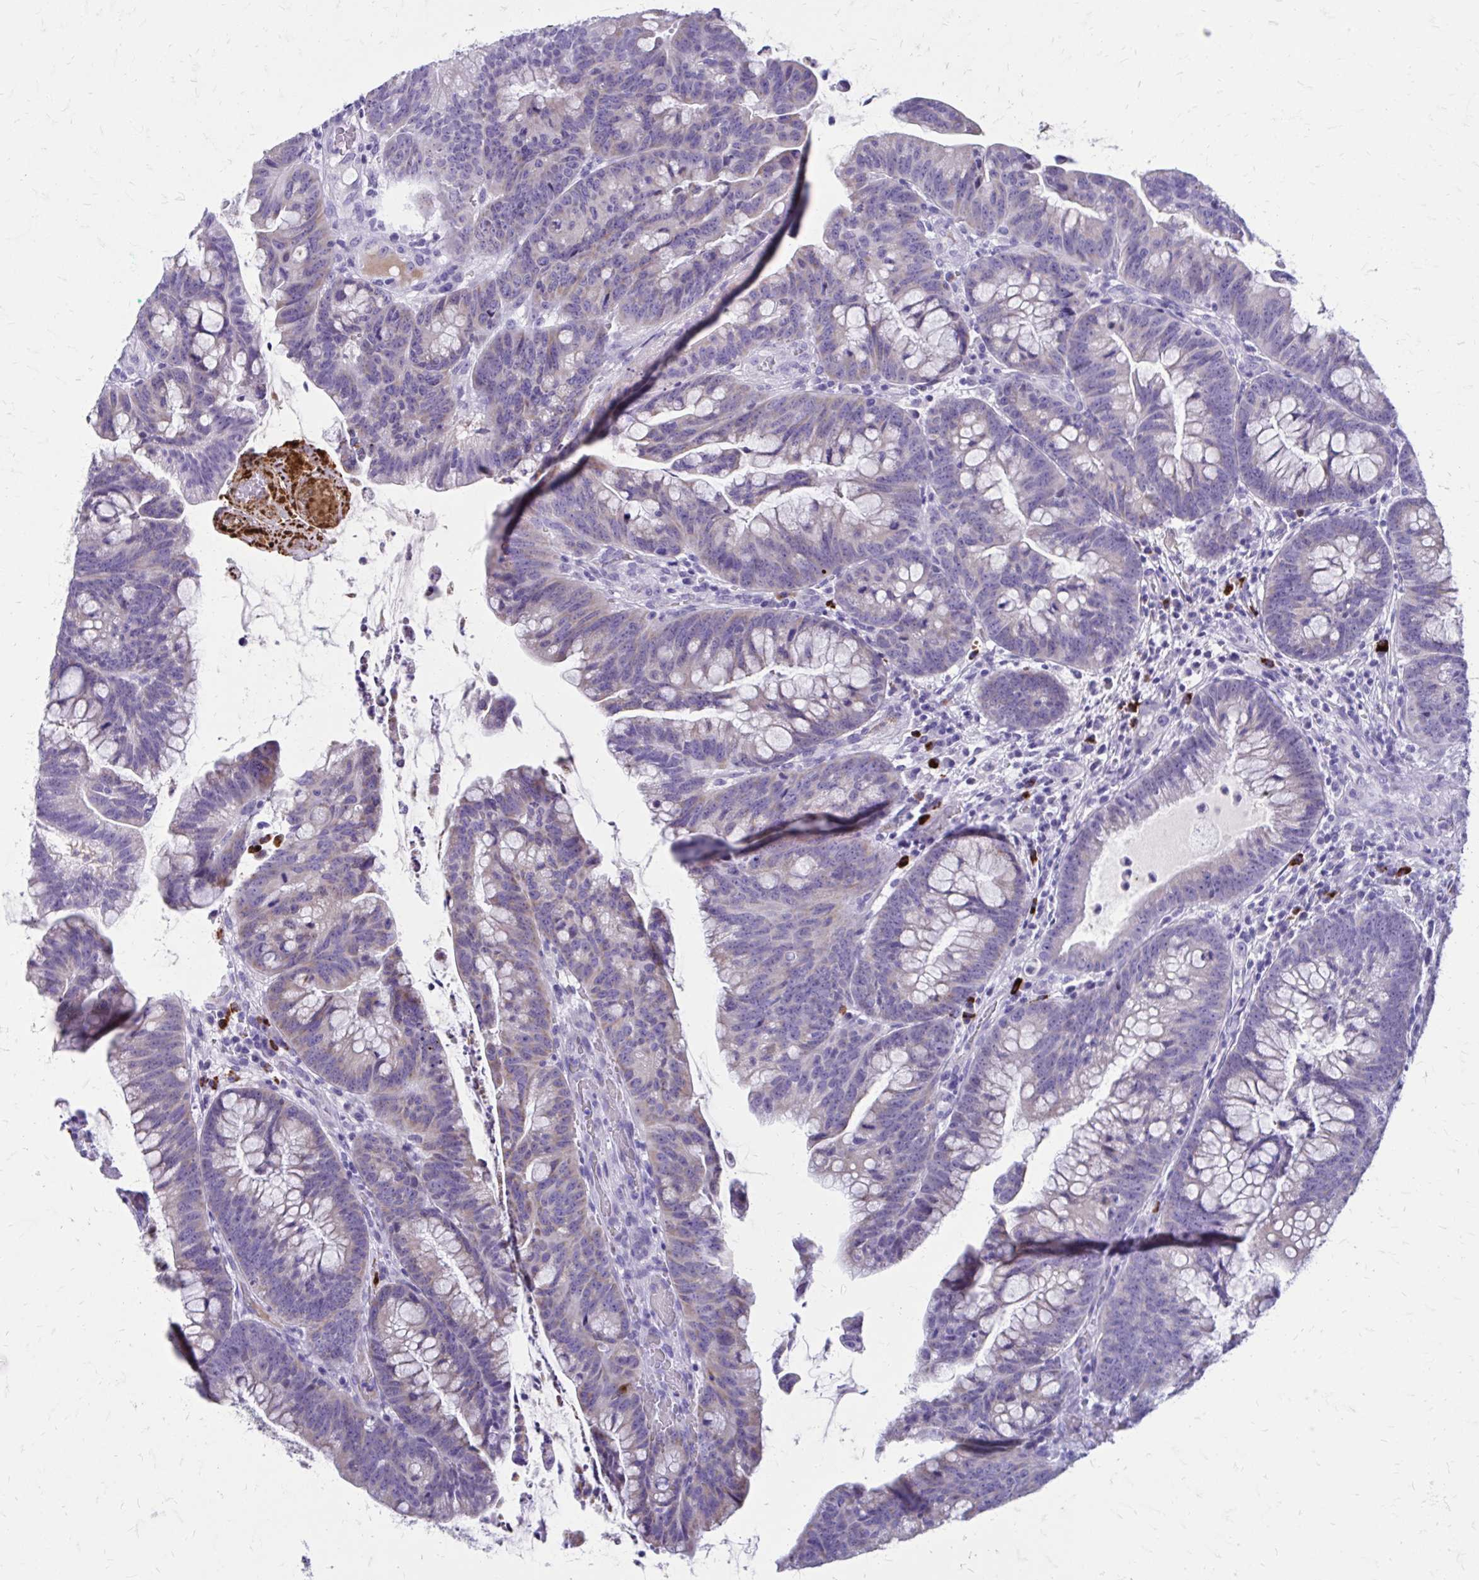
{"staining": {"intensity": "negative", "quantity": "none", "location": "none"}, "tissue": "colorectal cancer", "cell_type": "Tumor cells", "image_type": "cancer", "snomed": [{"axis": "morphology", "description": "Adenocarcinoma, NOS"}, {"axis": "topography", "description": "Colon"}], "caption": "Human adenocarcinoma (colorectal) stained for a protein using immunohistochemistry shows no staining in tumor cells.", "gene": "SATL1", "patient": {"sex": "male", "age": 62}}